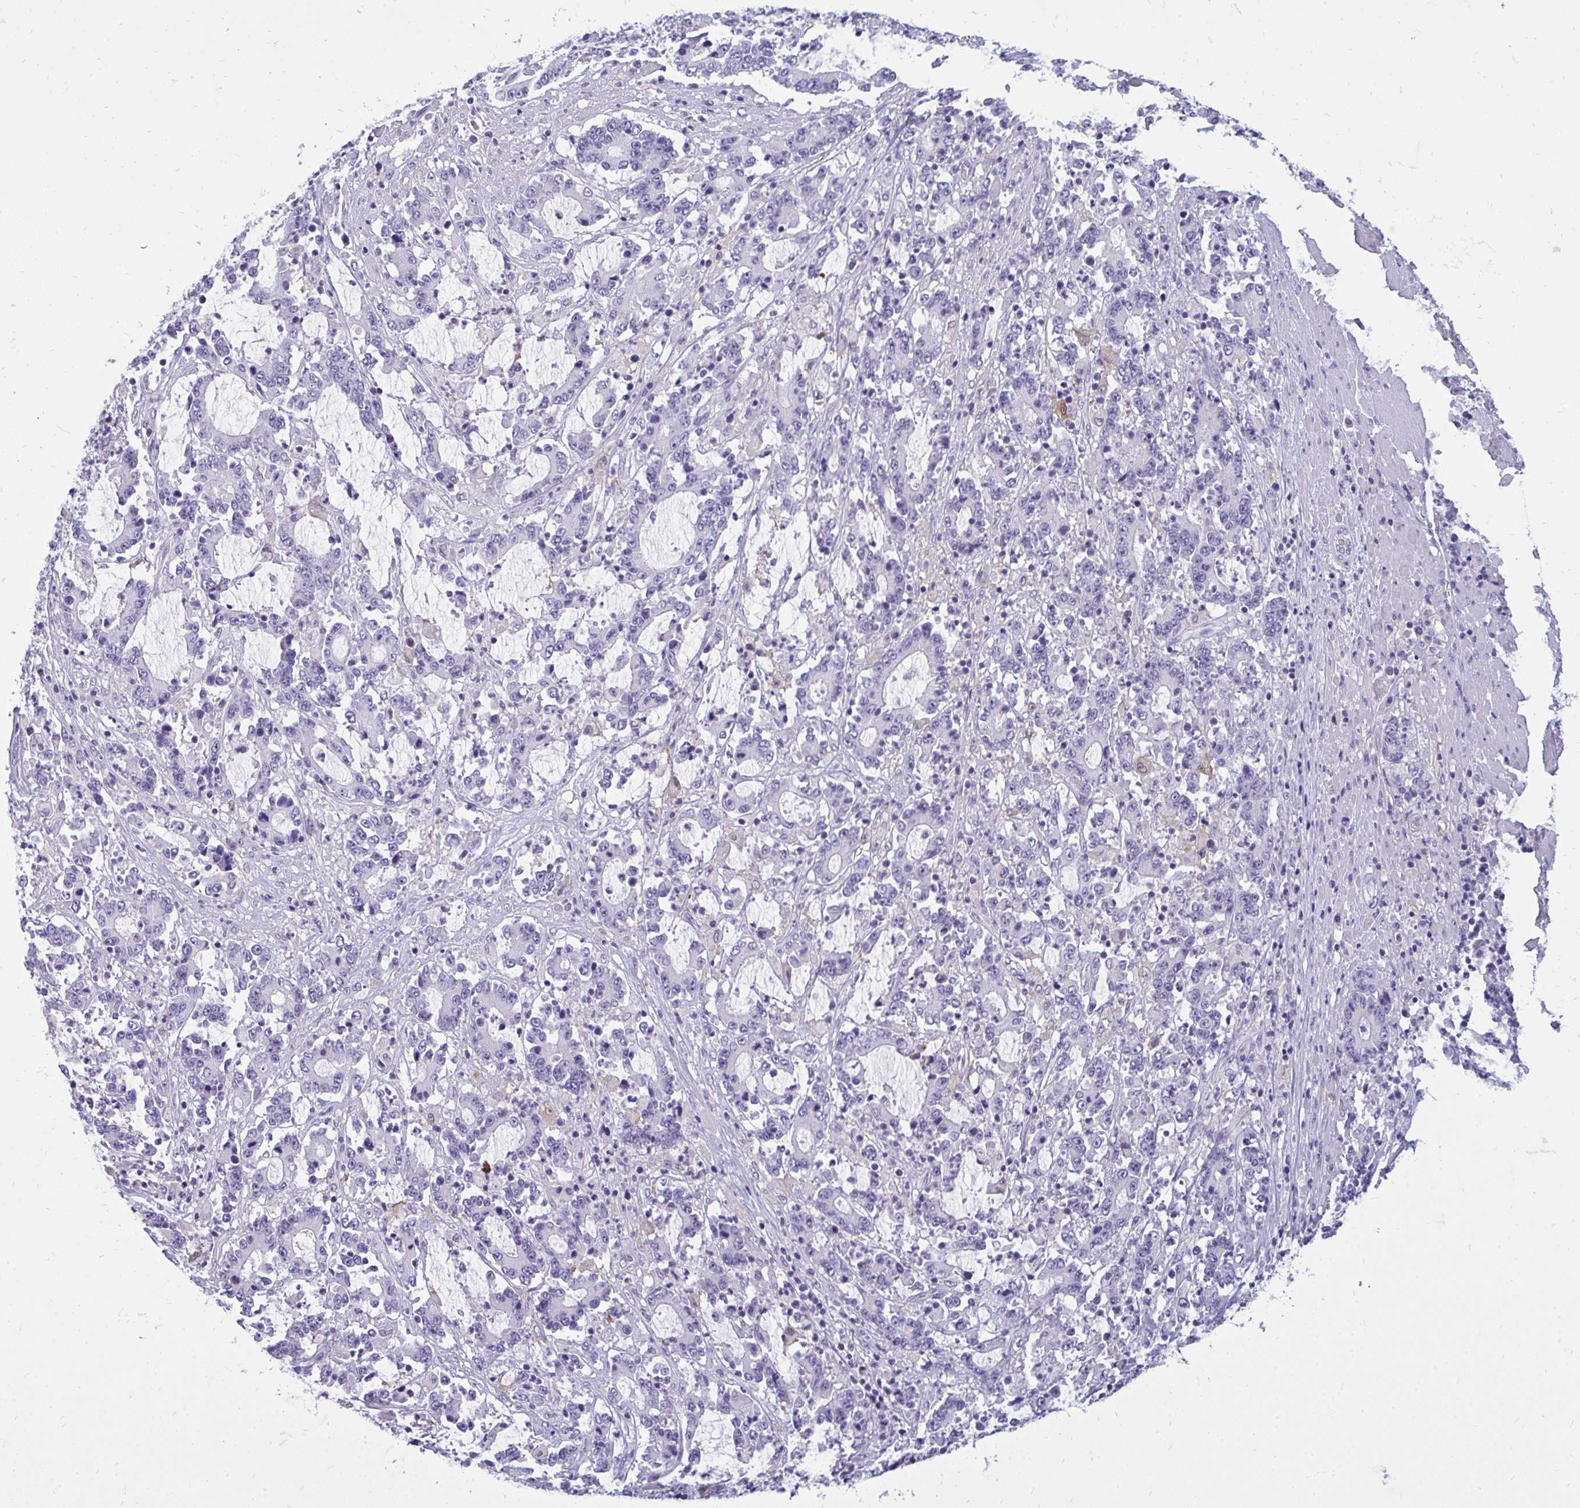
{"staining": {"intensity": "negative", "quantity": "none", "location": "none"}, "tissue": "stomach cancer", "cell_type": "Tumor cells", "image_type": "cancer", "snomed": [{"axis": "morphology", "description": "Adenocarcinoma, NOS"}, {"axis": "topography", "description": "Stomach, upper"}], "caption": "DAB immunohistochemical staining of adenocarcinoma (stomach) demonstrates no significant staining in tumor cells.", "gene": "FABP3", "patient": {"sex": "male", "age": 68}}